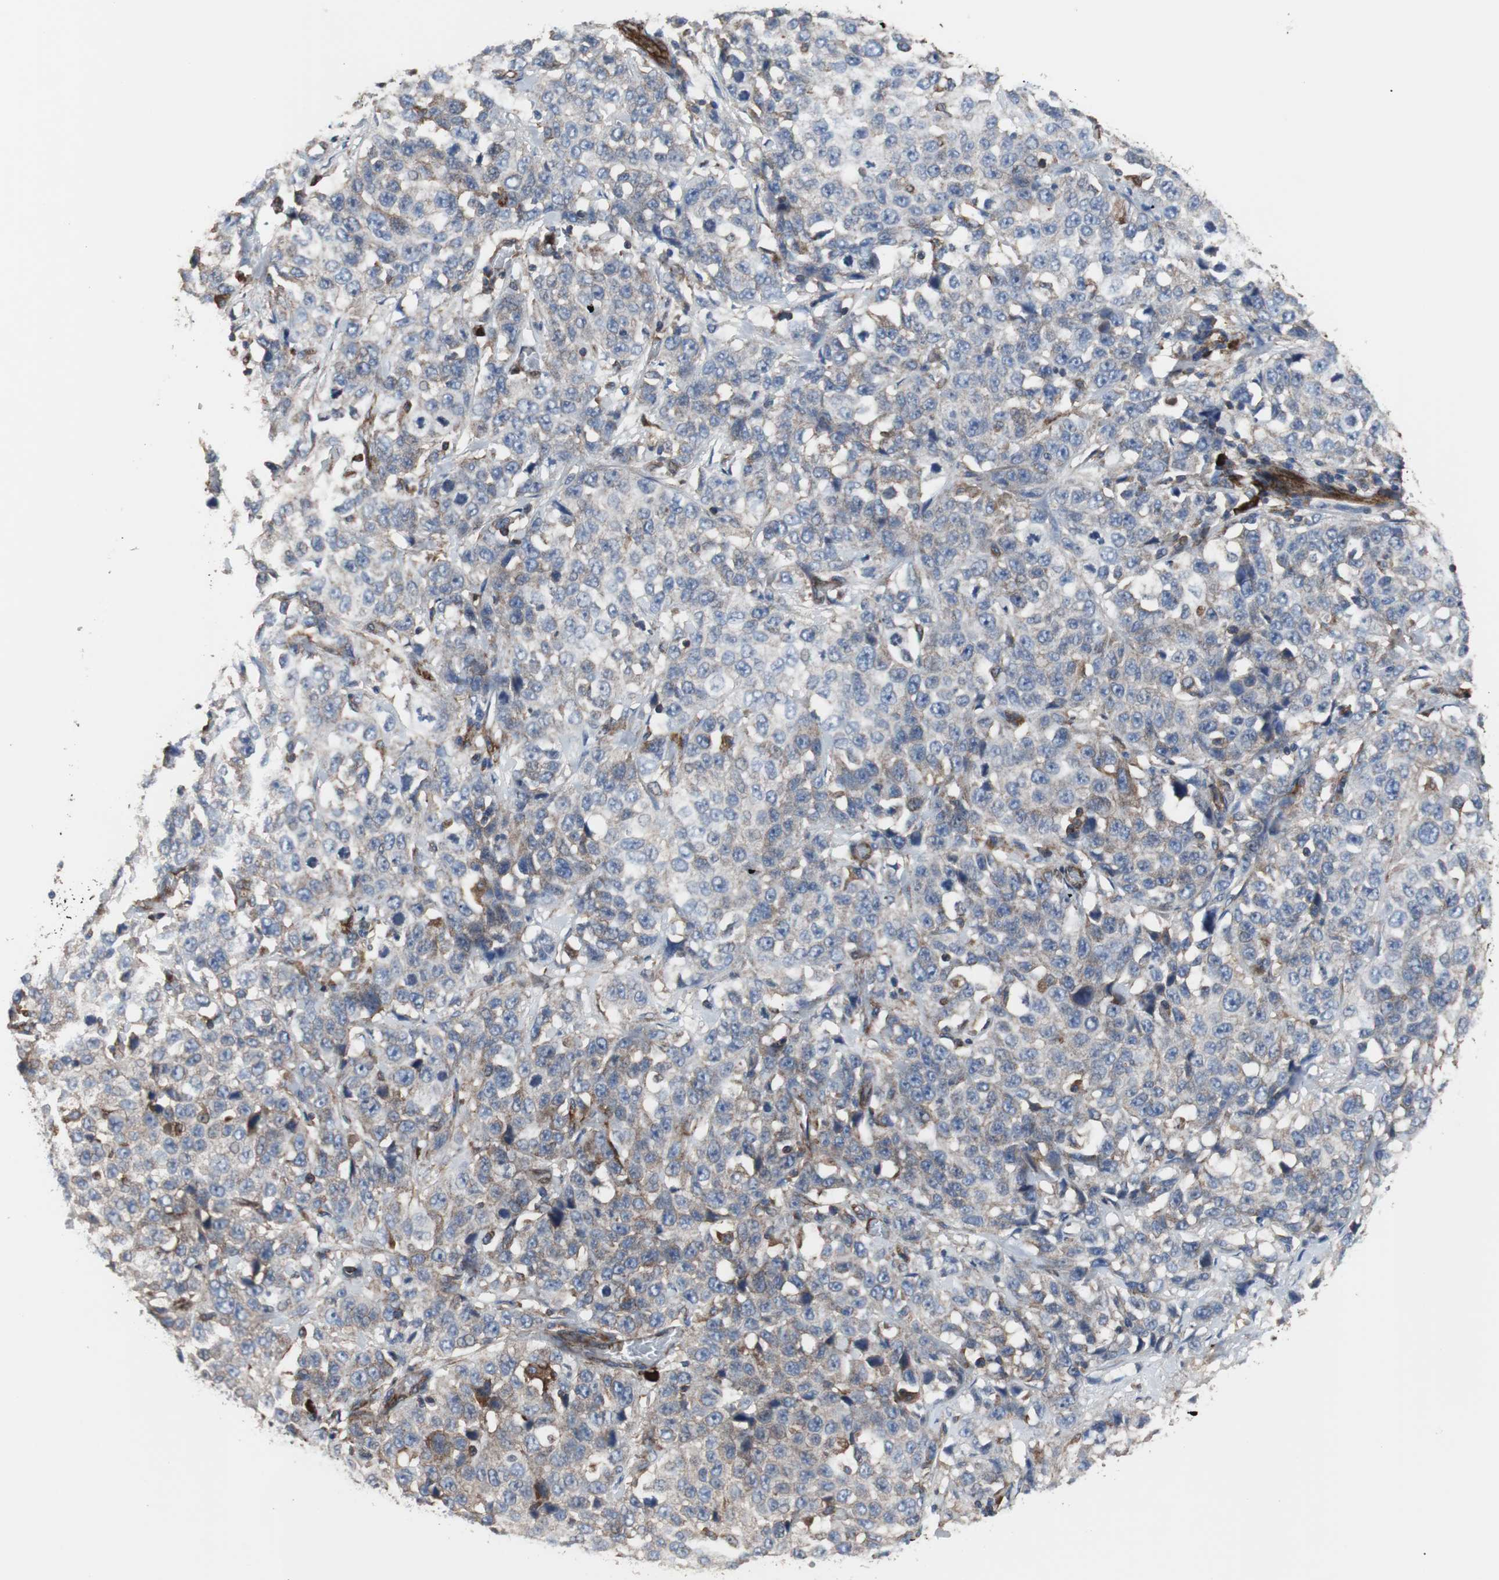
{"staining": {"intensity": "weak", "quantity": ">75%", "location": "cytoplasmic/membranous"}, "tissue": "stomach cancer", "cell_type": "Tumor cells", "image_type": "cancer", "snomed": [{"axis": "morphology", "description": "Normal tissue, NOS"}, {"axis": "morphology", "description": "Adenocarcinoma, NOS"}, {"axis": "topography", "description": "Stomach"}], "caption": "Stomach cancer (adenocarcinoma) stained with DAB (3,3'-diaminobenzidine) immunohistochemistry (IHC) displays low levels of weak cytoplasmic/membranous staining in about >75% of tumor cells. The staining was performed using DAB, with brown indicating positive protein expression. Nuclei are stained blue with hematoxylin.", "gene": "PLCG2", "patient": {"sex": "male", "age": 48}}